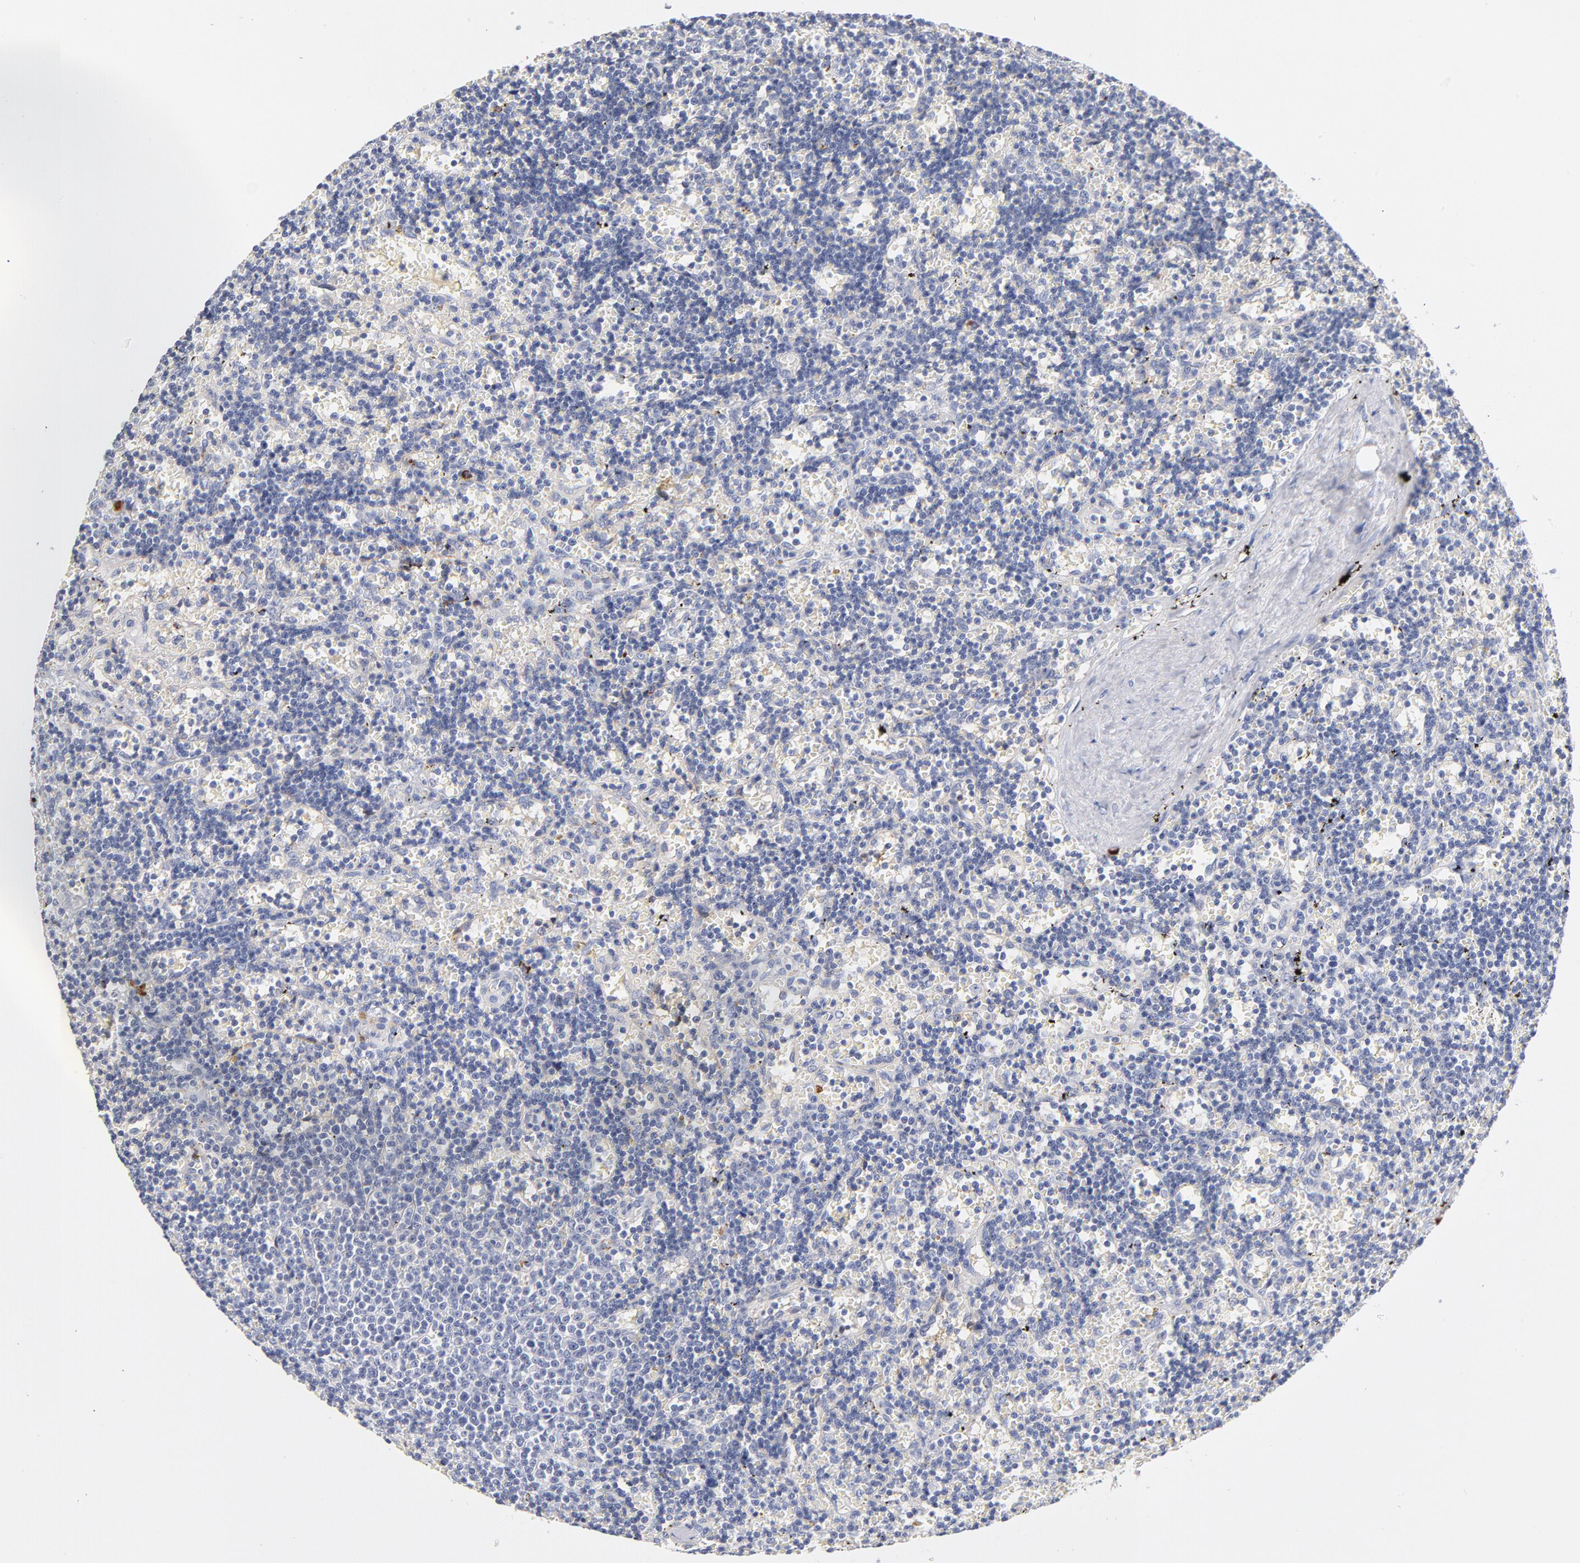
{"staining": {"intensity": "negative", "quantity": "none", "location": "none"}, "tissue": "lymphoma", "cell_type": "Tumor cells", "image_type": "cancer", "snomed": [{"axis": "morphology", "description": "Malignant lymphoma, non-Hodgkin's type, Low grade"}, {"axis": "topography", "description": "Spleen"}], "caption": "A high-resolution image shows immunohistochemistry (IHC) staining of lymphoma, which shows no significant expression in tumor cells.", "gene": "PLAT", "patient": {"sex": "male", "age": 60}}